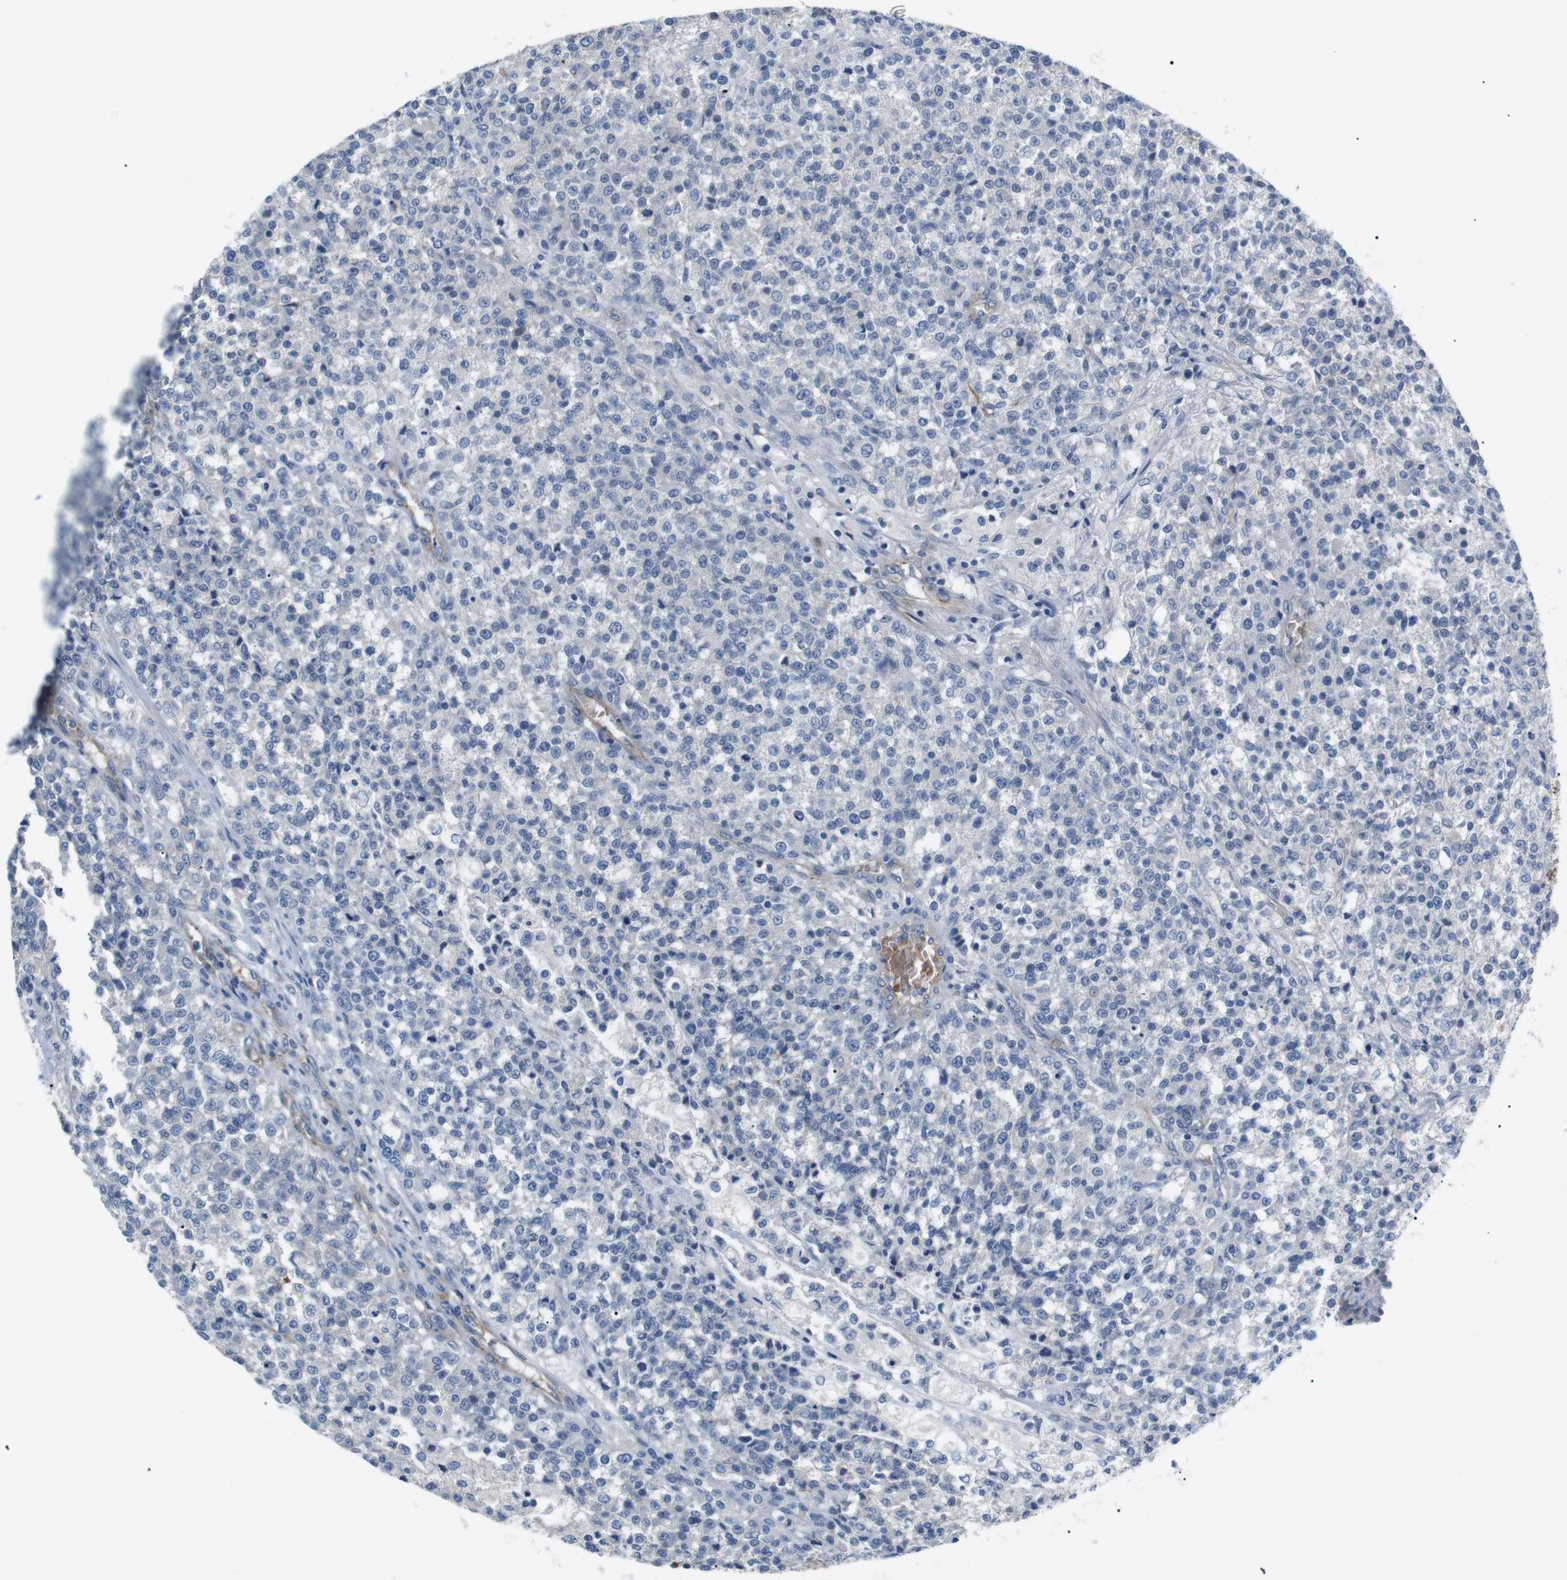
{"staining": {"intensity": "negative", "quantity": "none", "location": "none"}, "tissue": "testis cancer", "cell_type": "Tumor cells", "image_type": "cancer", "snomed": [{"axis": "morphology", "description": "Seminoma, NOS"}, {"axis": "topography", "description": "Testis"}], "caption": "DAB immunohistochemical staining of human testis seminoma exhibits no significant positivity in tumor cells. Nuclei are stained in blue.", "gene": "ADCY10", "patient": {"sex": "male", "age": 59}}